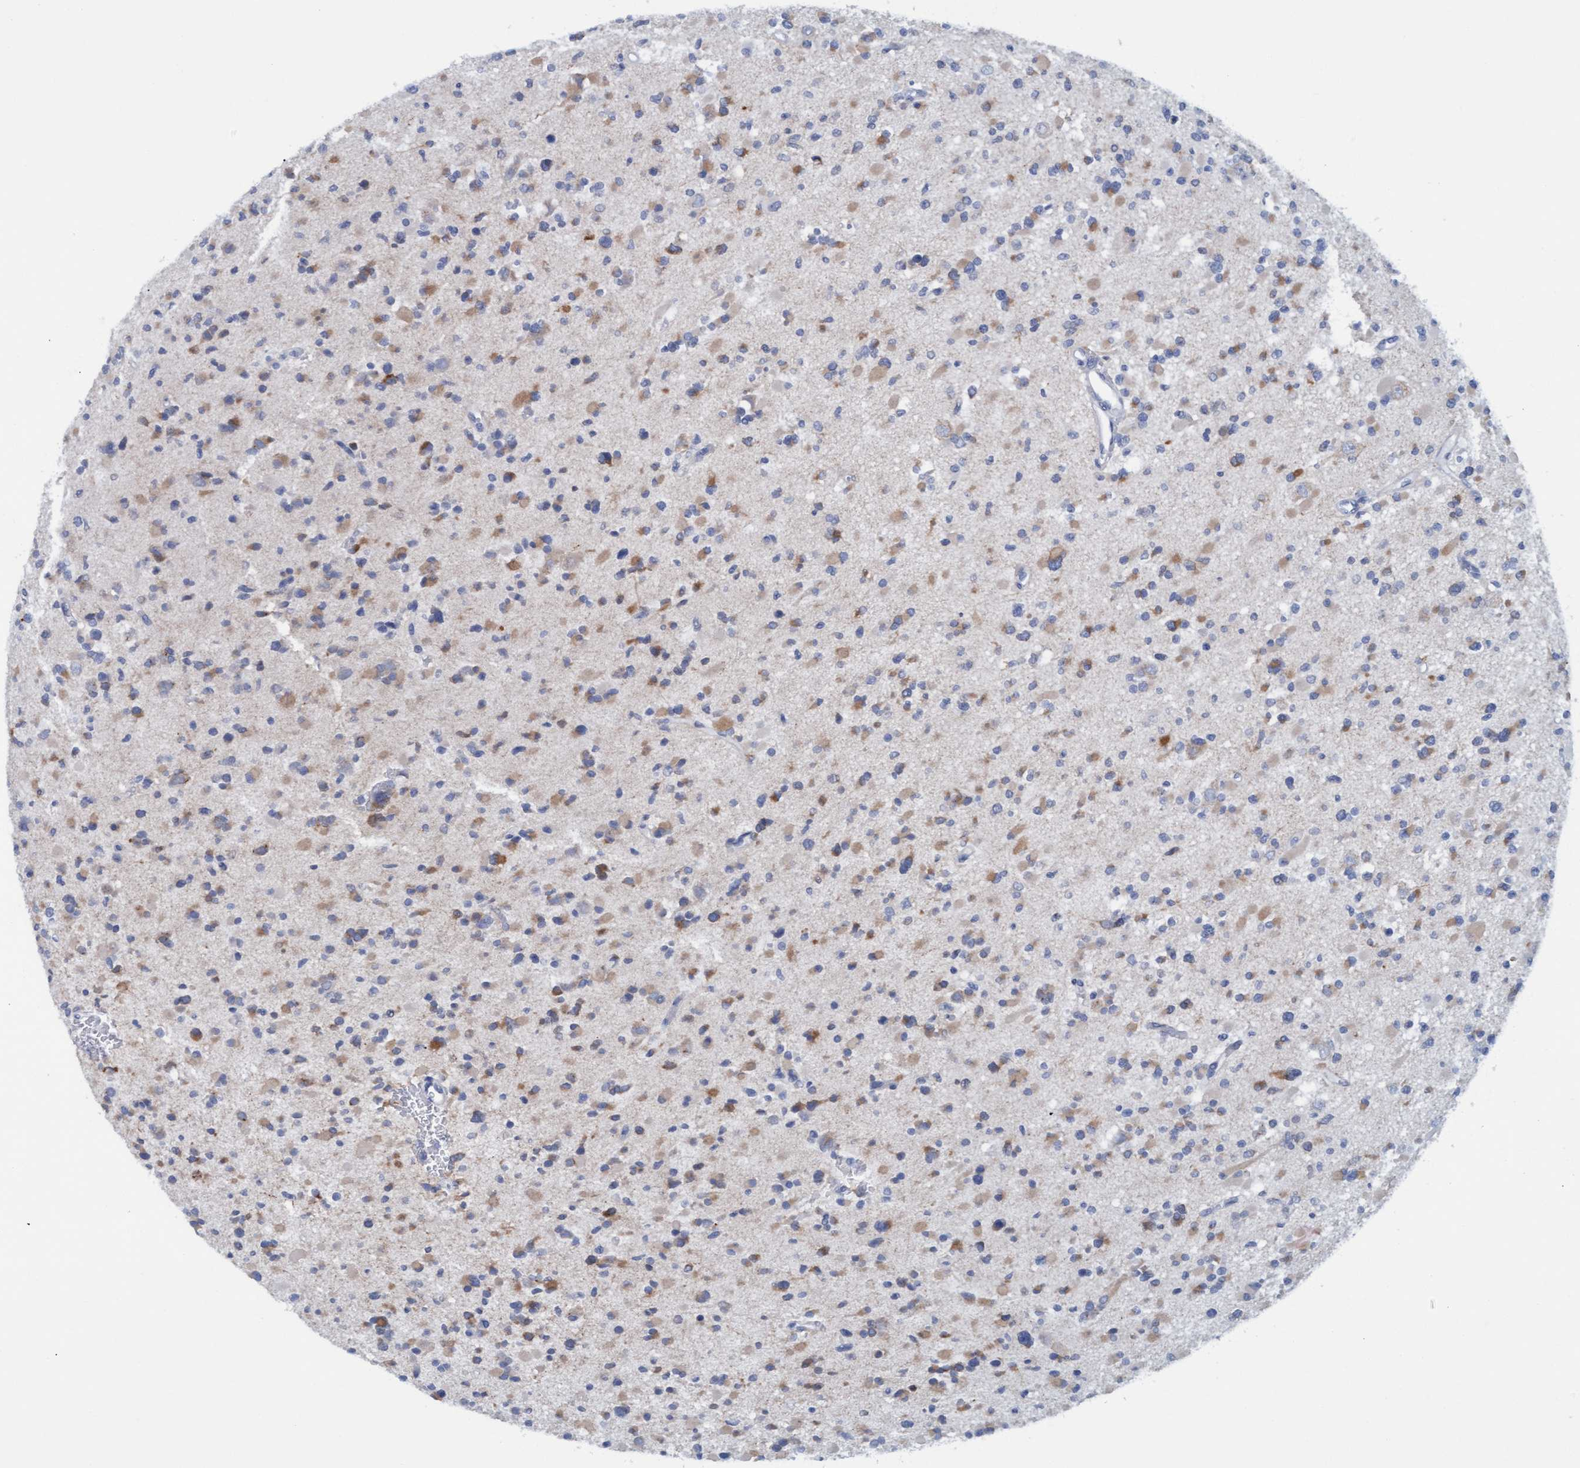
{"staining": {"intensity": "moderate", "quantity": ">75%", "location": "cytoplasmic/membranous"}, "tissue": "glioma", "cell_type": "Tumor cells", "image_type": "cancer", "snomed": [{"axis": "morphology", "description": "Glioma, malignant, Low grade"}, {"axis": "topography", "description": "Brain"}], "caption": "DAB (3,3'-diaminobenzidine) immunohistochemical staining of human malignant low-grade glioma exhibits moderate cytoplasmic/membranous protein expression in approximately >75% of tumor cells.", "gene": "SSTR3", "patient": {"sex": "female", "age": 22}}